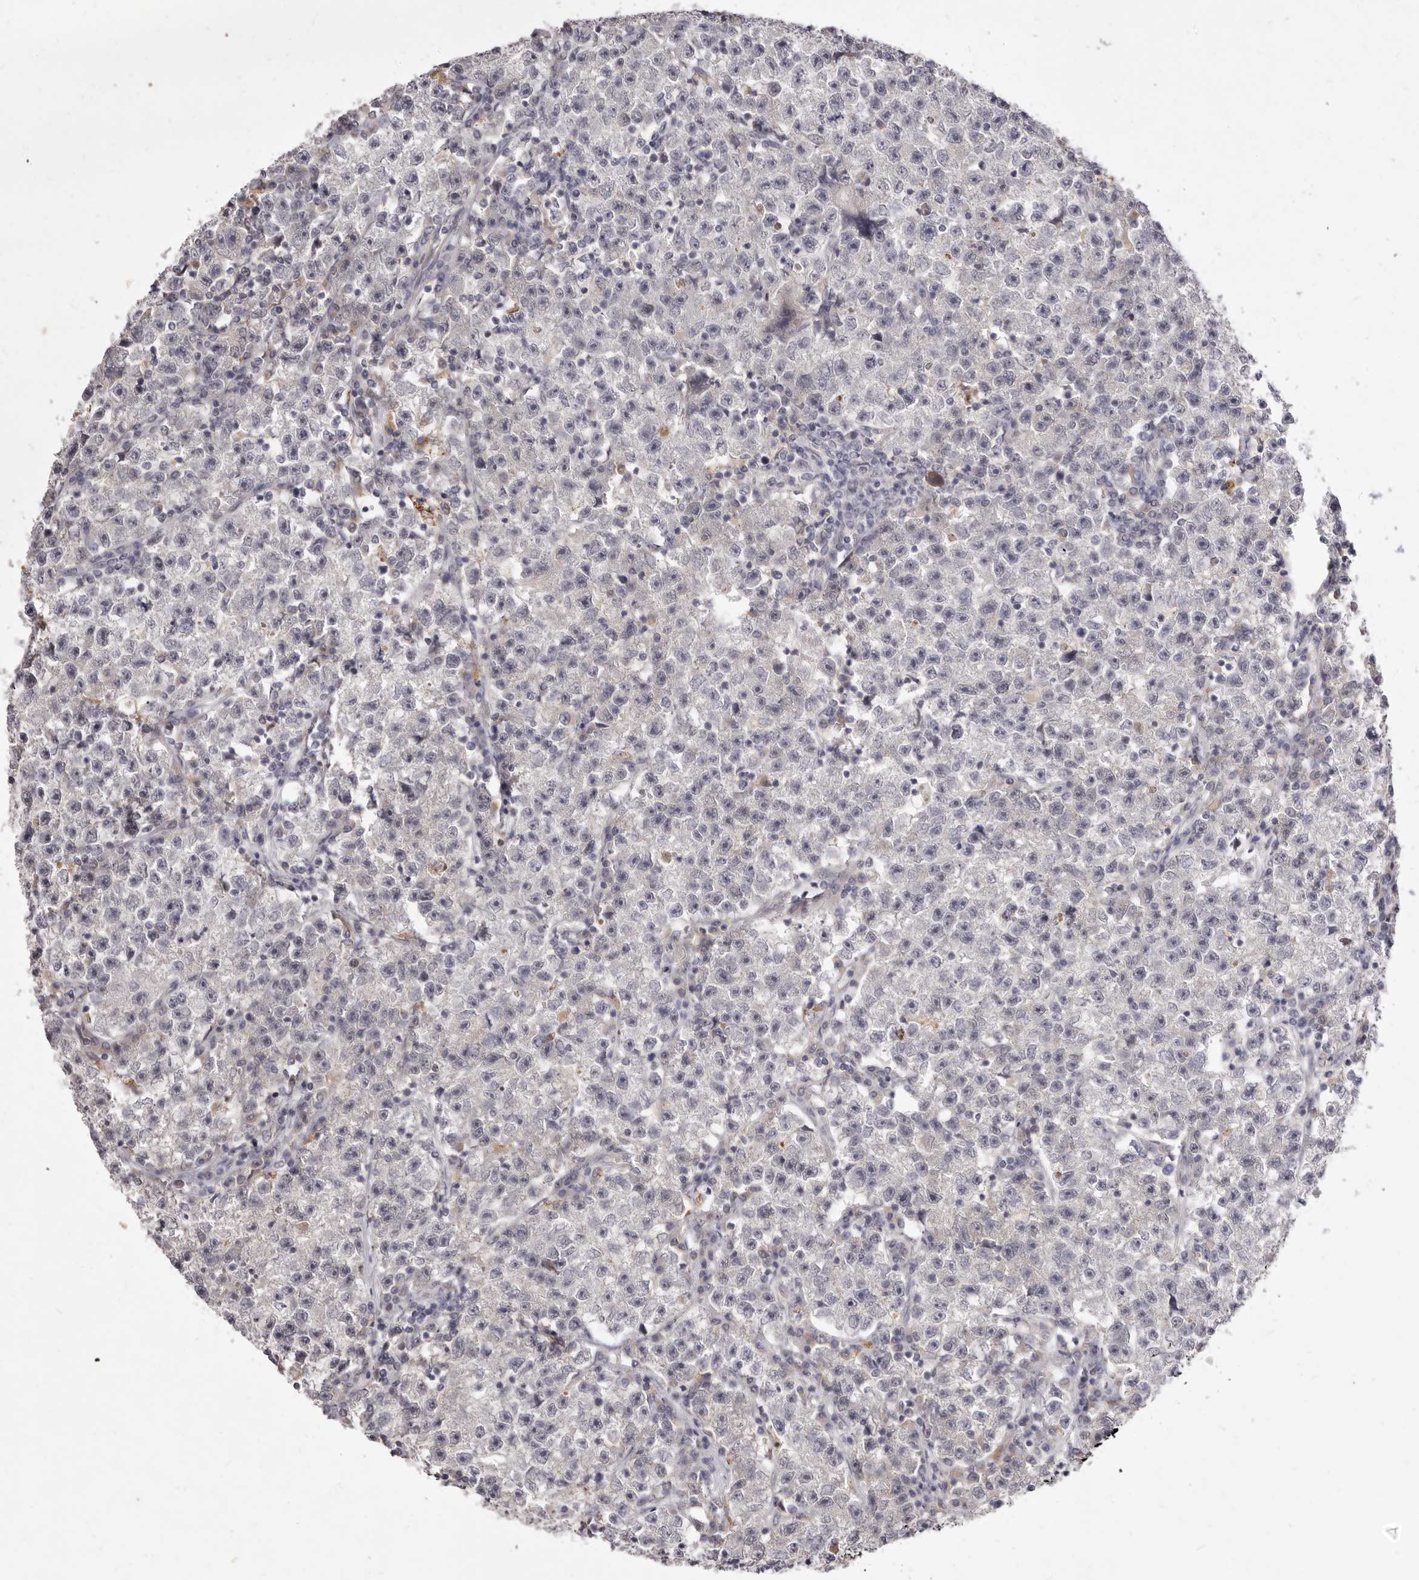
{"staining": {"intensity": "negative", "quantity": "none", "location": "none"}, "tissue": "testis cancer", "cell_type": "Tumor cells", "image_type": "cancer", "snomed": [{"axis": "morphology", "description": "Seminoma, NOS"}, {"axis": "topography", "description": "Testis"}], "caption": "Immunohistochemistry histopathology image of neoplastic tissue: testis cancer stained with DAB reveals no significant protein staining in tumor cells.", "gene": "GARNL3", "patient": {"sex": "male", "age": 22}}